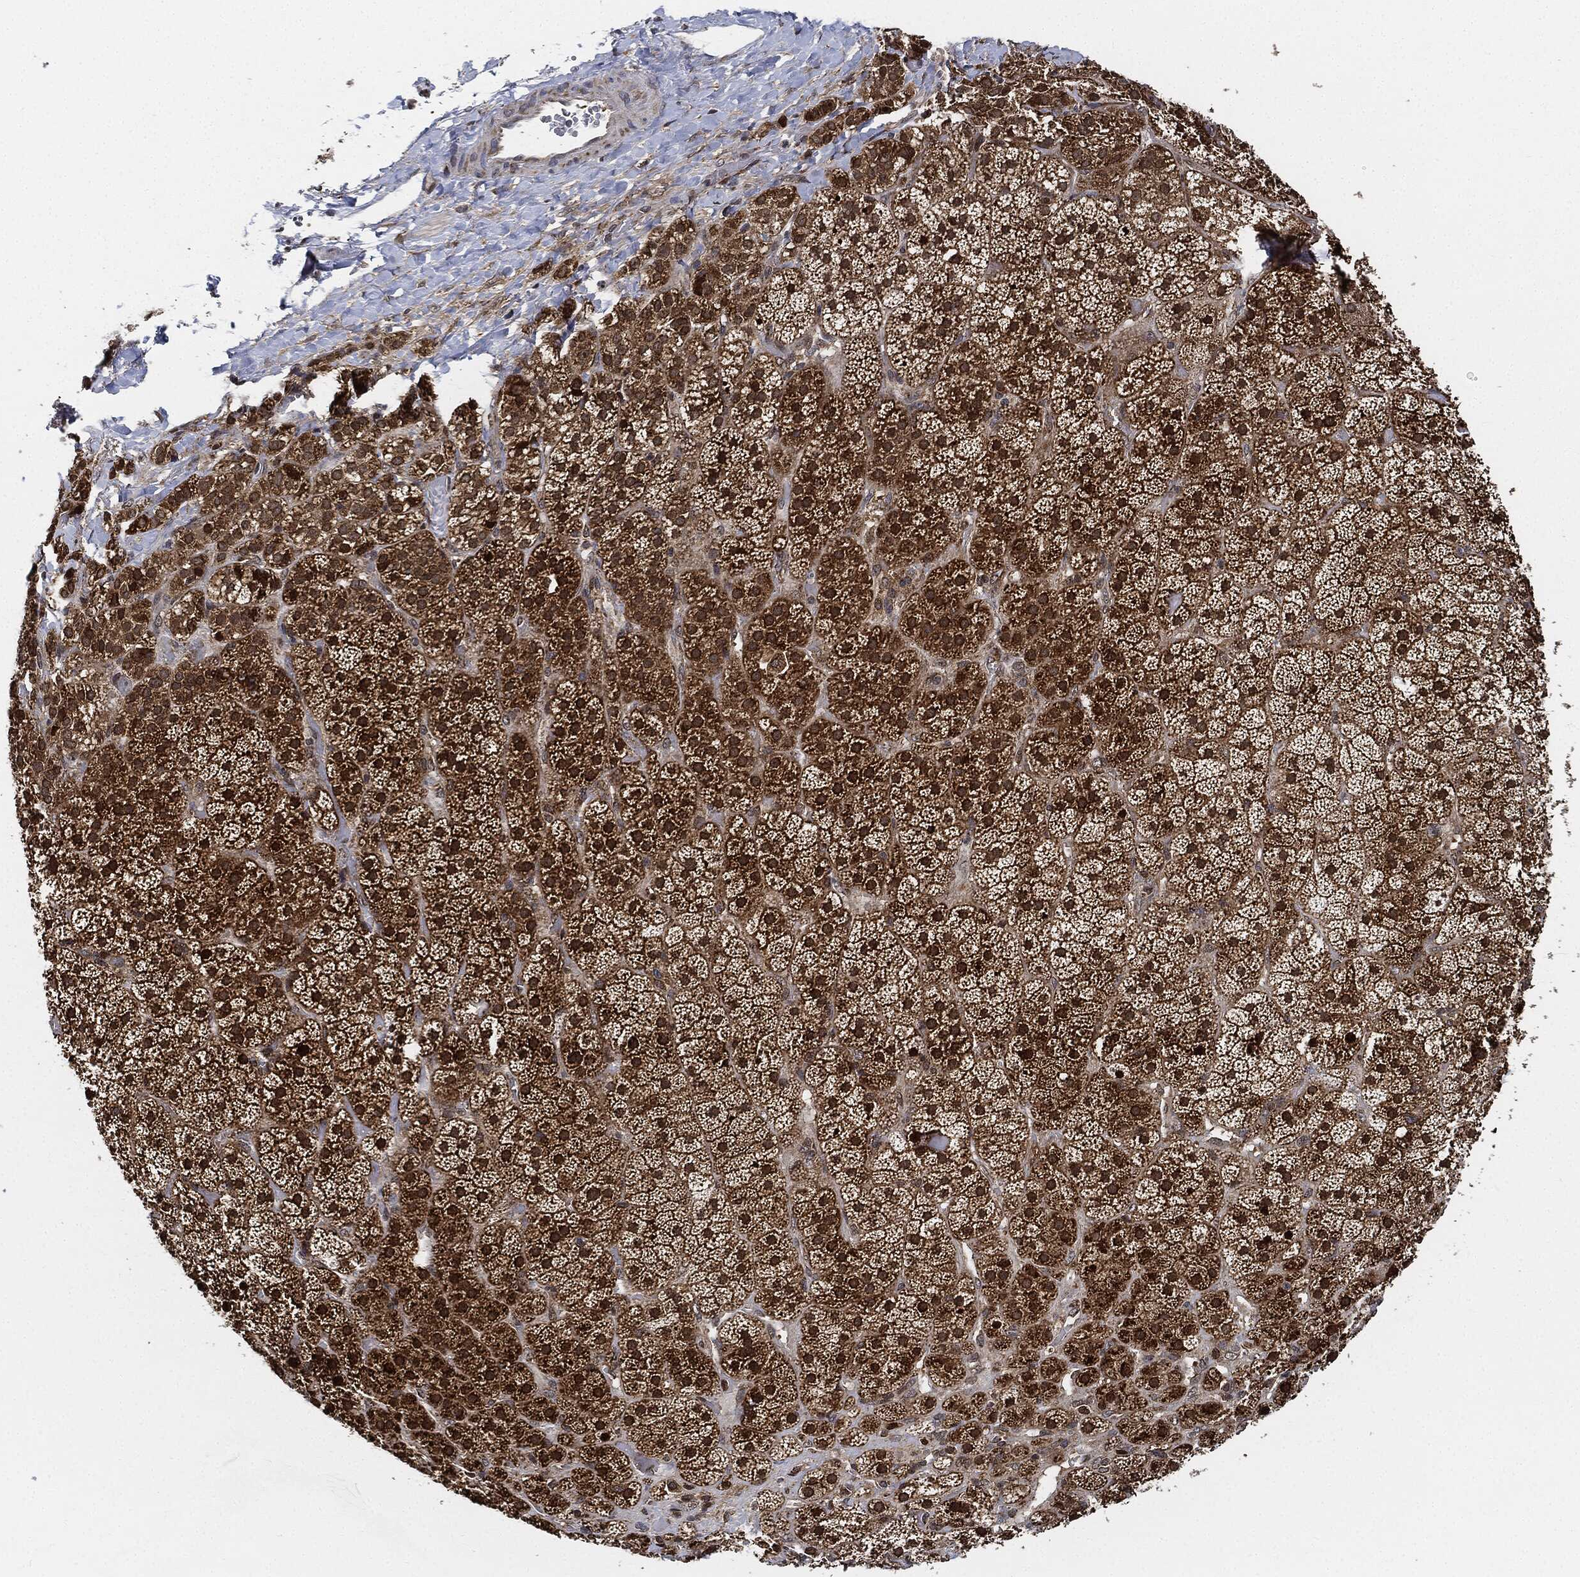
{"staining": {"intensity": "strong", "quantity": ">75%", "location": "cytoplasmic/membranous,nuclear"}, "tissue": "adrenal gland", "cell_type": "Glandular cells", "image_type": "normal", "snomed": [{"axis": "morphology", "description": "Normal tissue, NOS"}, {"axis": "topography", "description": "Adrenal gland"}], "caption": "Protein expression analysis of normal adrenal gland displays strong cytoplasmic/membranous,nuclear positivity in approximately >75% of glandular cells.", "gene": "RNASEL", "patient": {"sex": "male", "age": 57}}